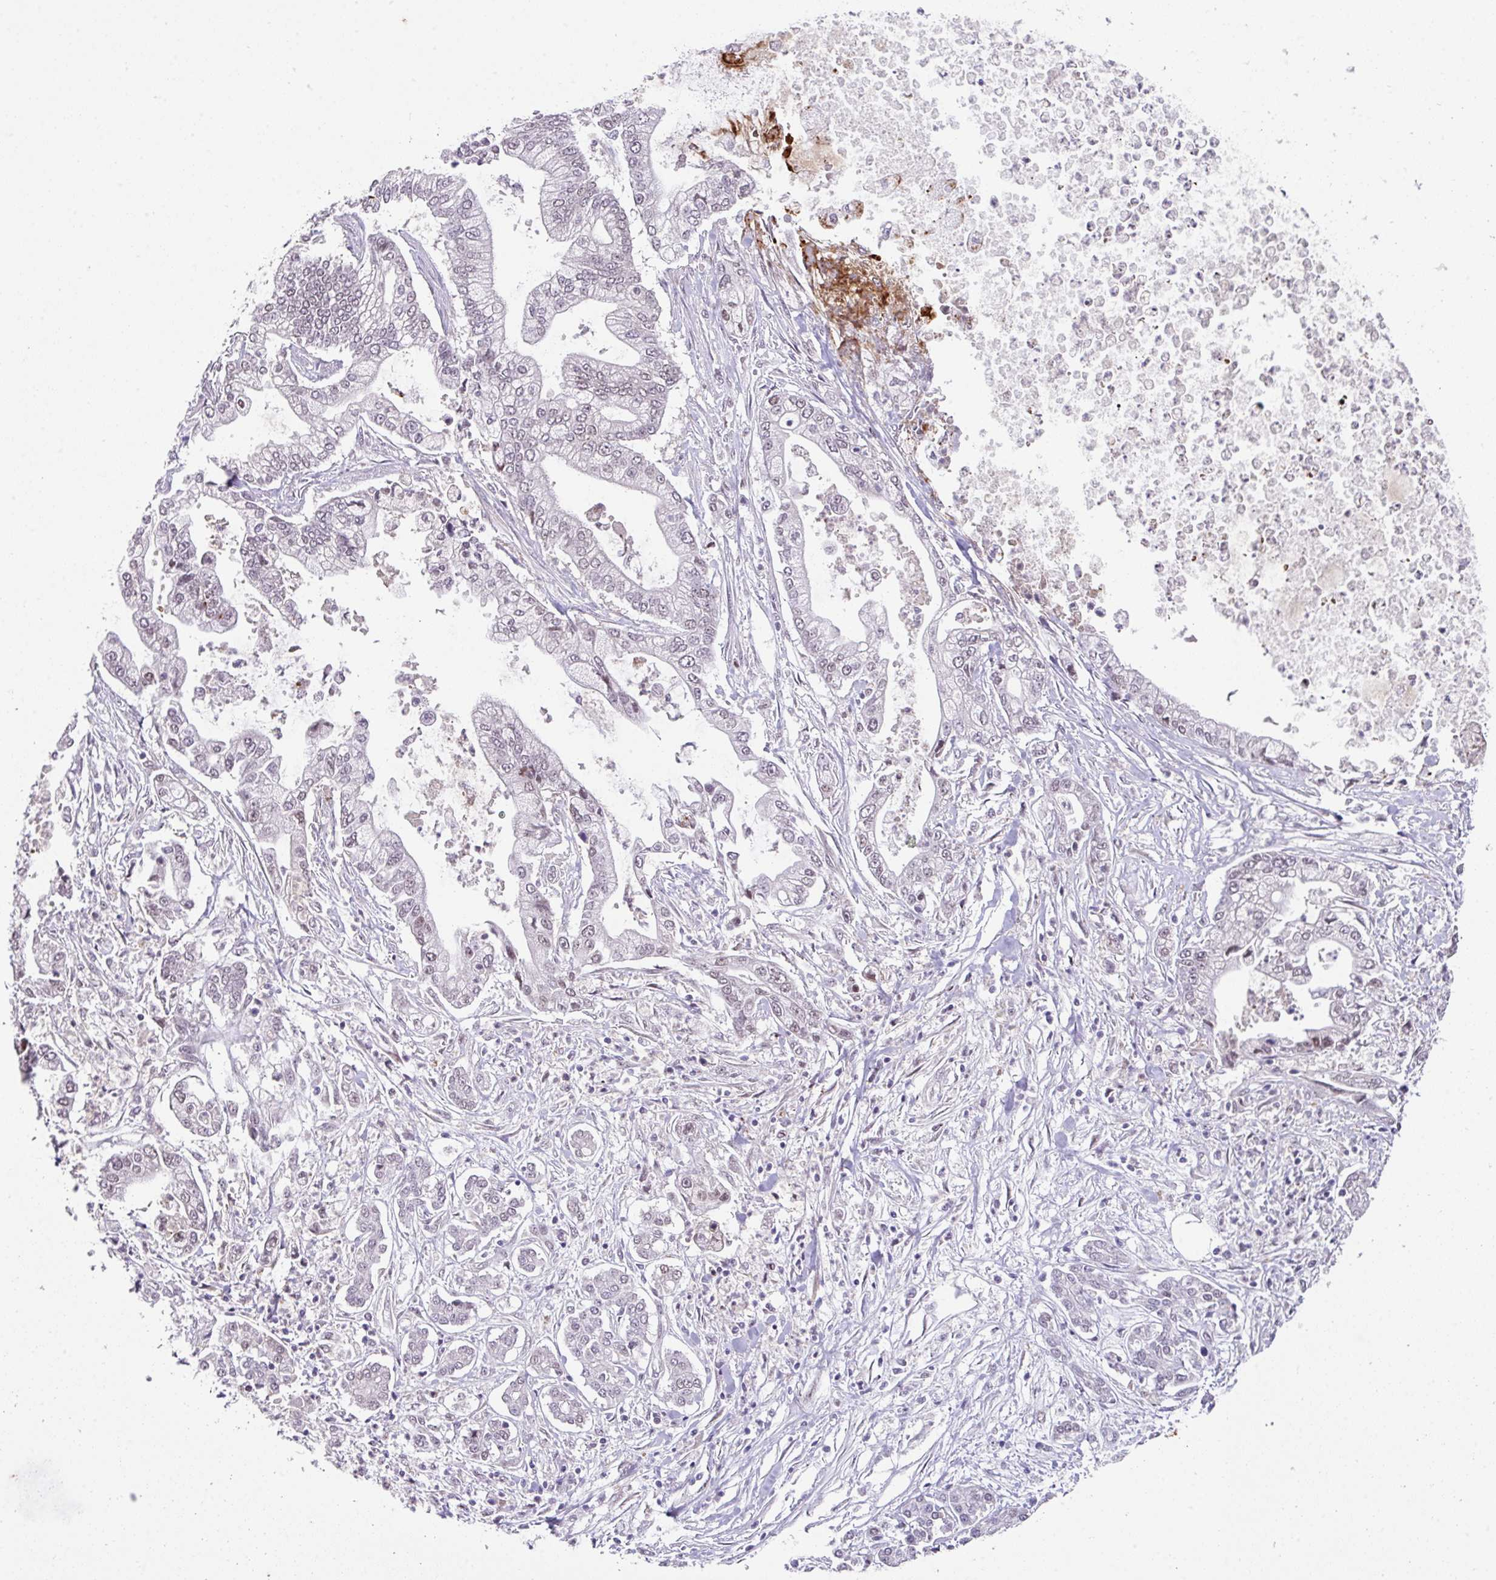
{"staining": {"intensity": "negative", "quantity": "none", "location": "none"}, "tissue": "pancreatic cancer", "cell_type": "Tumor cells", "image_type": "cancer", "snomed": [{"axis": "morphology", "description": "Adenocarcinoma, NOS"}, {"axis": "topography", "description": "Pancreas"}], "caption": "IHC histopathology image of human adenocarcinoma (pancreatic) stained for a protein (brown), which shows no positivity in tumor cells.", "gene": "ZFP3", "patient": {"sex": "male", "age": 69}}